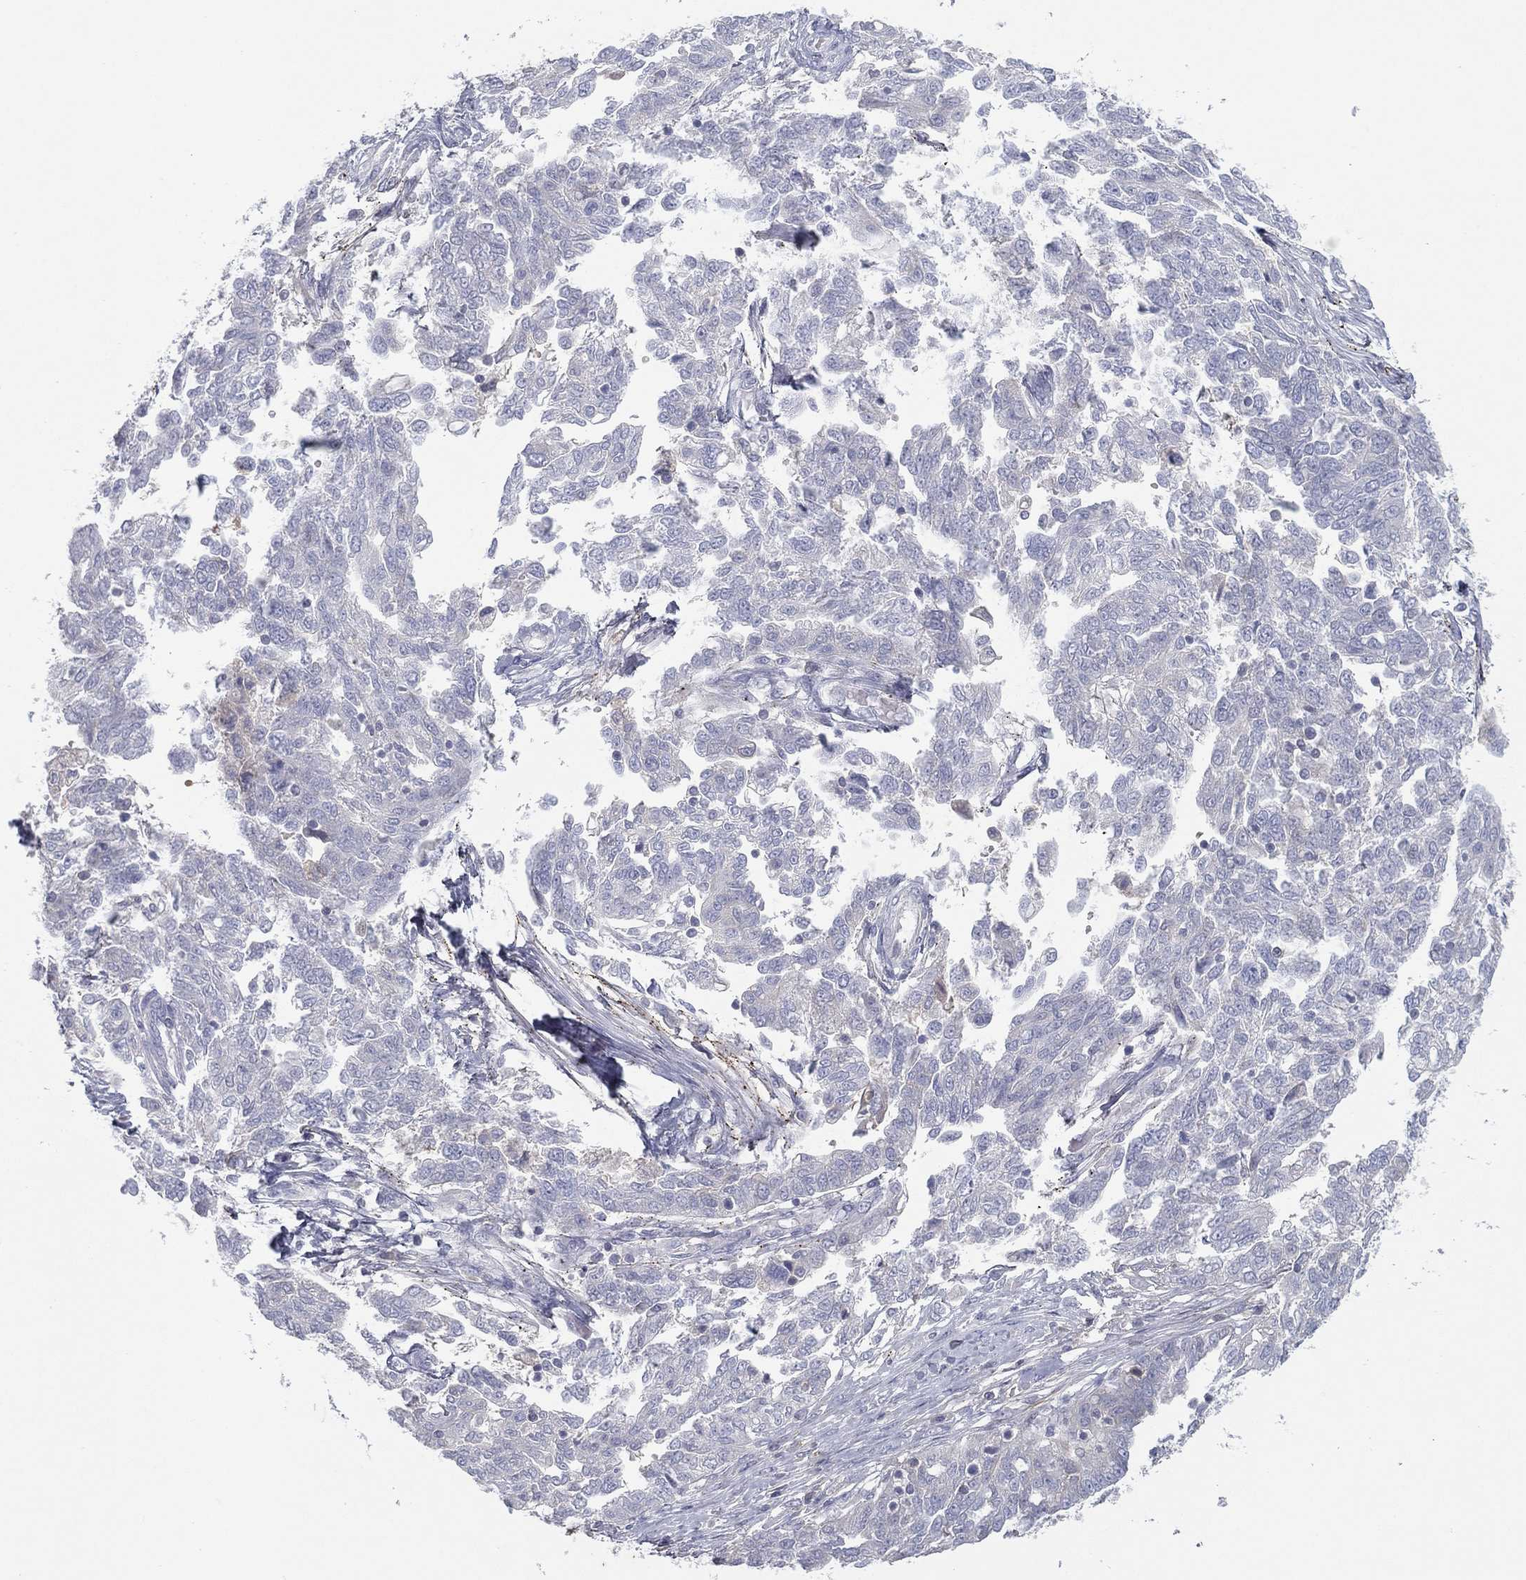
{"staining": {"intensity": "negative", "quantity": "none", "location": "none"}, "tissue": "ovarian cancer", "cell_type": "Tumor cells", "image_type": "cancer", "snomed": [{"axis": "morphology", "description": "Cystadenocarcinoma, serous, NOS"}, {"axis": "topography", "description": "Ovary"}], "caption": "IHC of human ovarian cancer (serous cystadenocarcinoma) demonstrates no expression in tumor cells.", "gene": "CPT1B", "patient": {"sex": "female", "age": 67}}